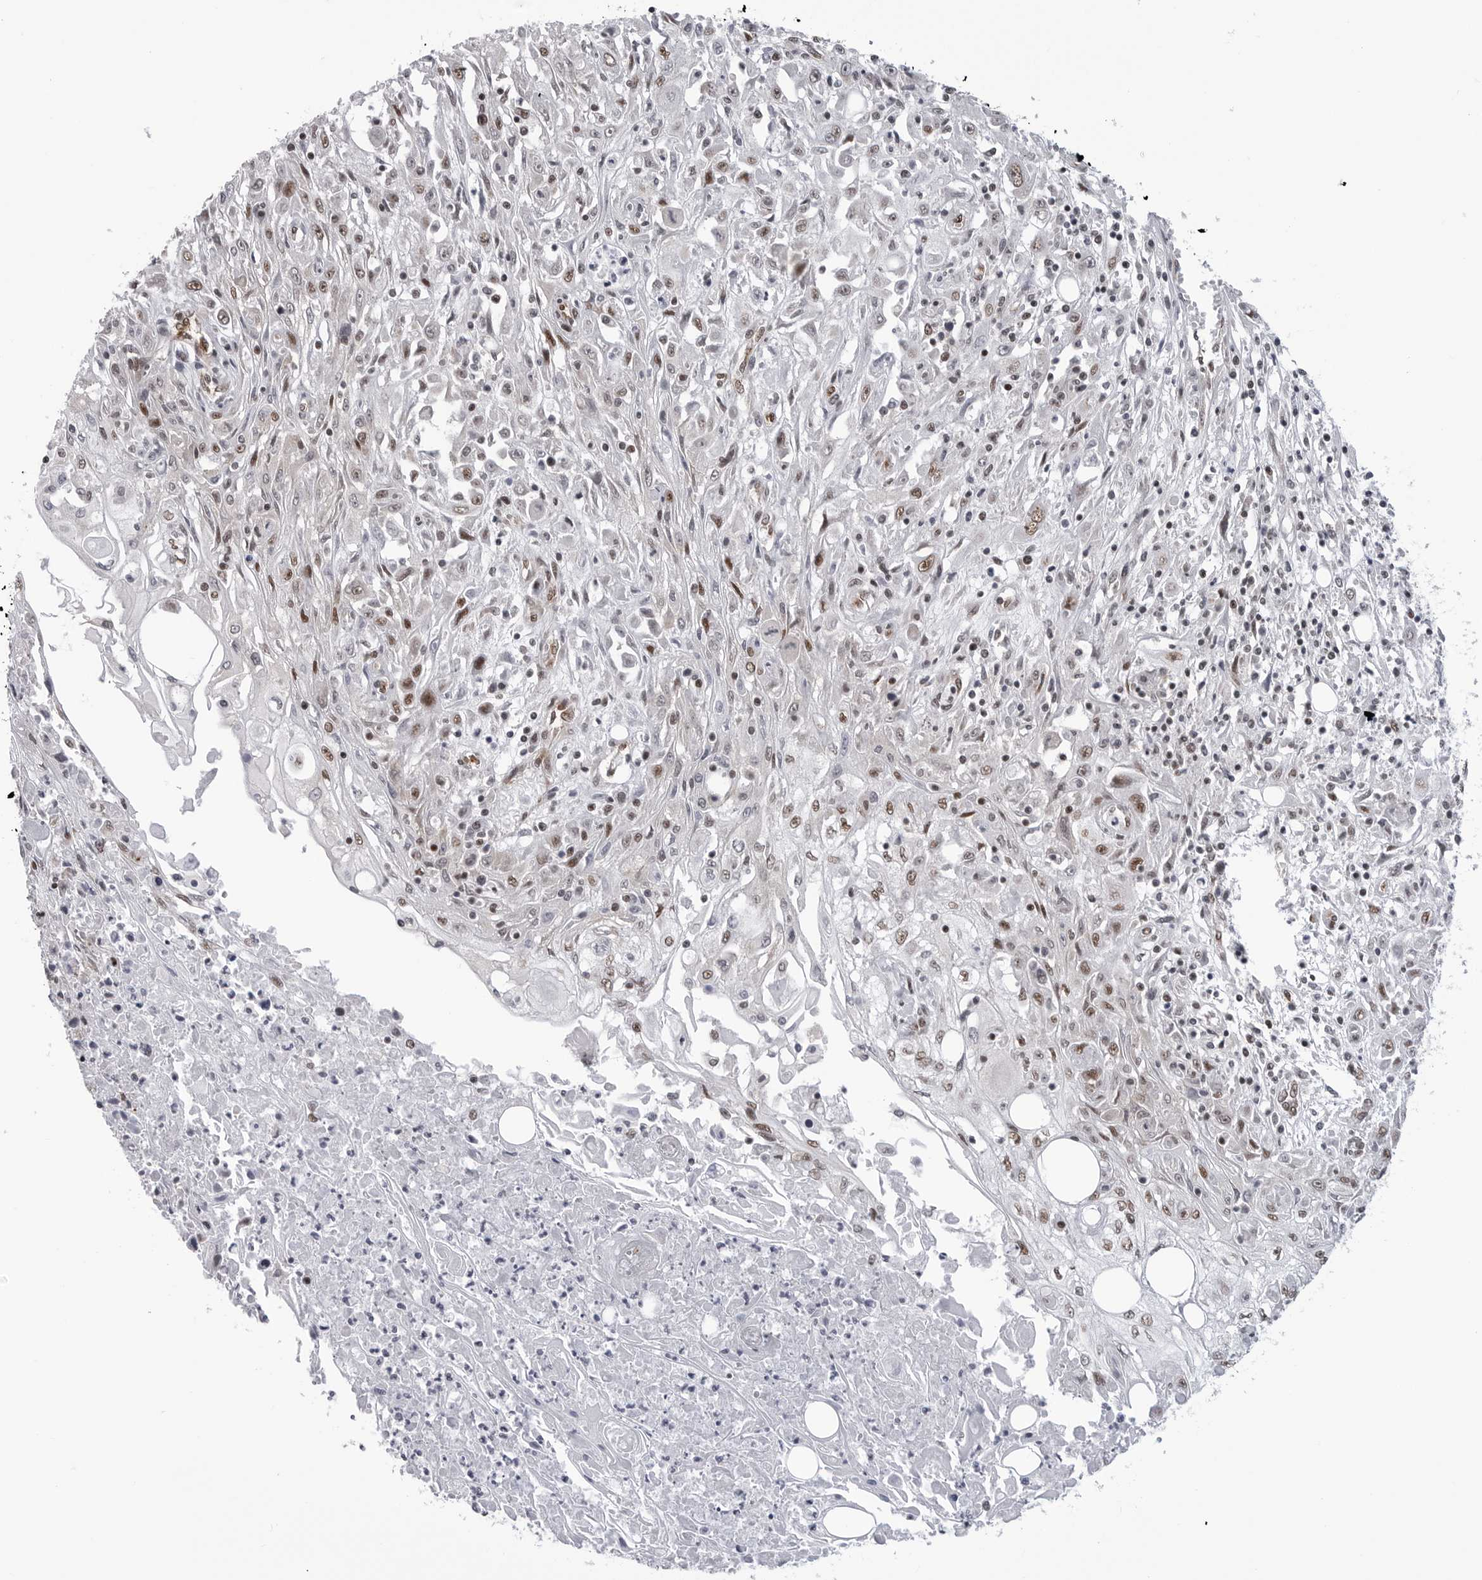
{"staining": {"intensity": "moderate", "quantity": ">75%", "location": "nuclear"}, "tissue": "skin cancer", "cell_type": "Tumor cells", "image_type": "cancer", "snomed": [{"axis": "morphology", "description": "Squamous cell carcinoma, NOS"}, {"axis": "morphology", "description": "Squamous cell carcinoma, metastatic, NOS"}, {"axis": "topography", "description": "Skin"}, {"axis": "topography", "description": "Lymph node"}], "caption": "Protein expression analysis of human metastatic squamous cell carcinoma (skin) reveals moderate nuclear expression in approximately >75% of tumor cells.", "gene": "RNF26", "patient": {"sex": "male", "age": 75}}